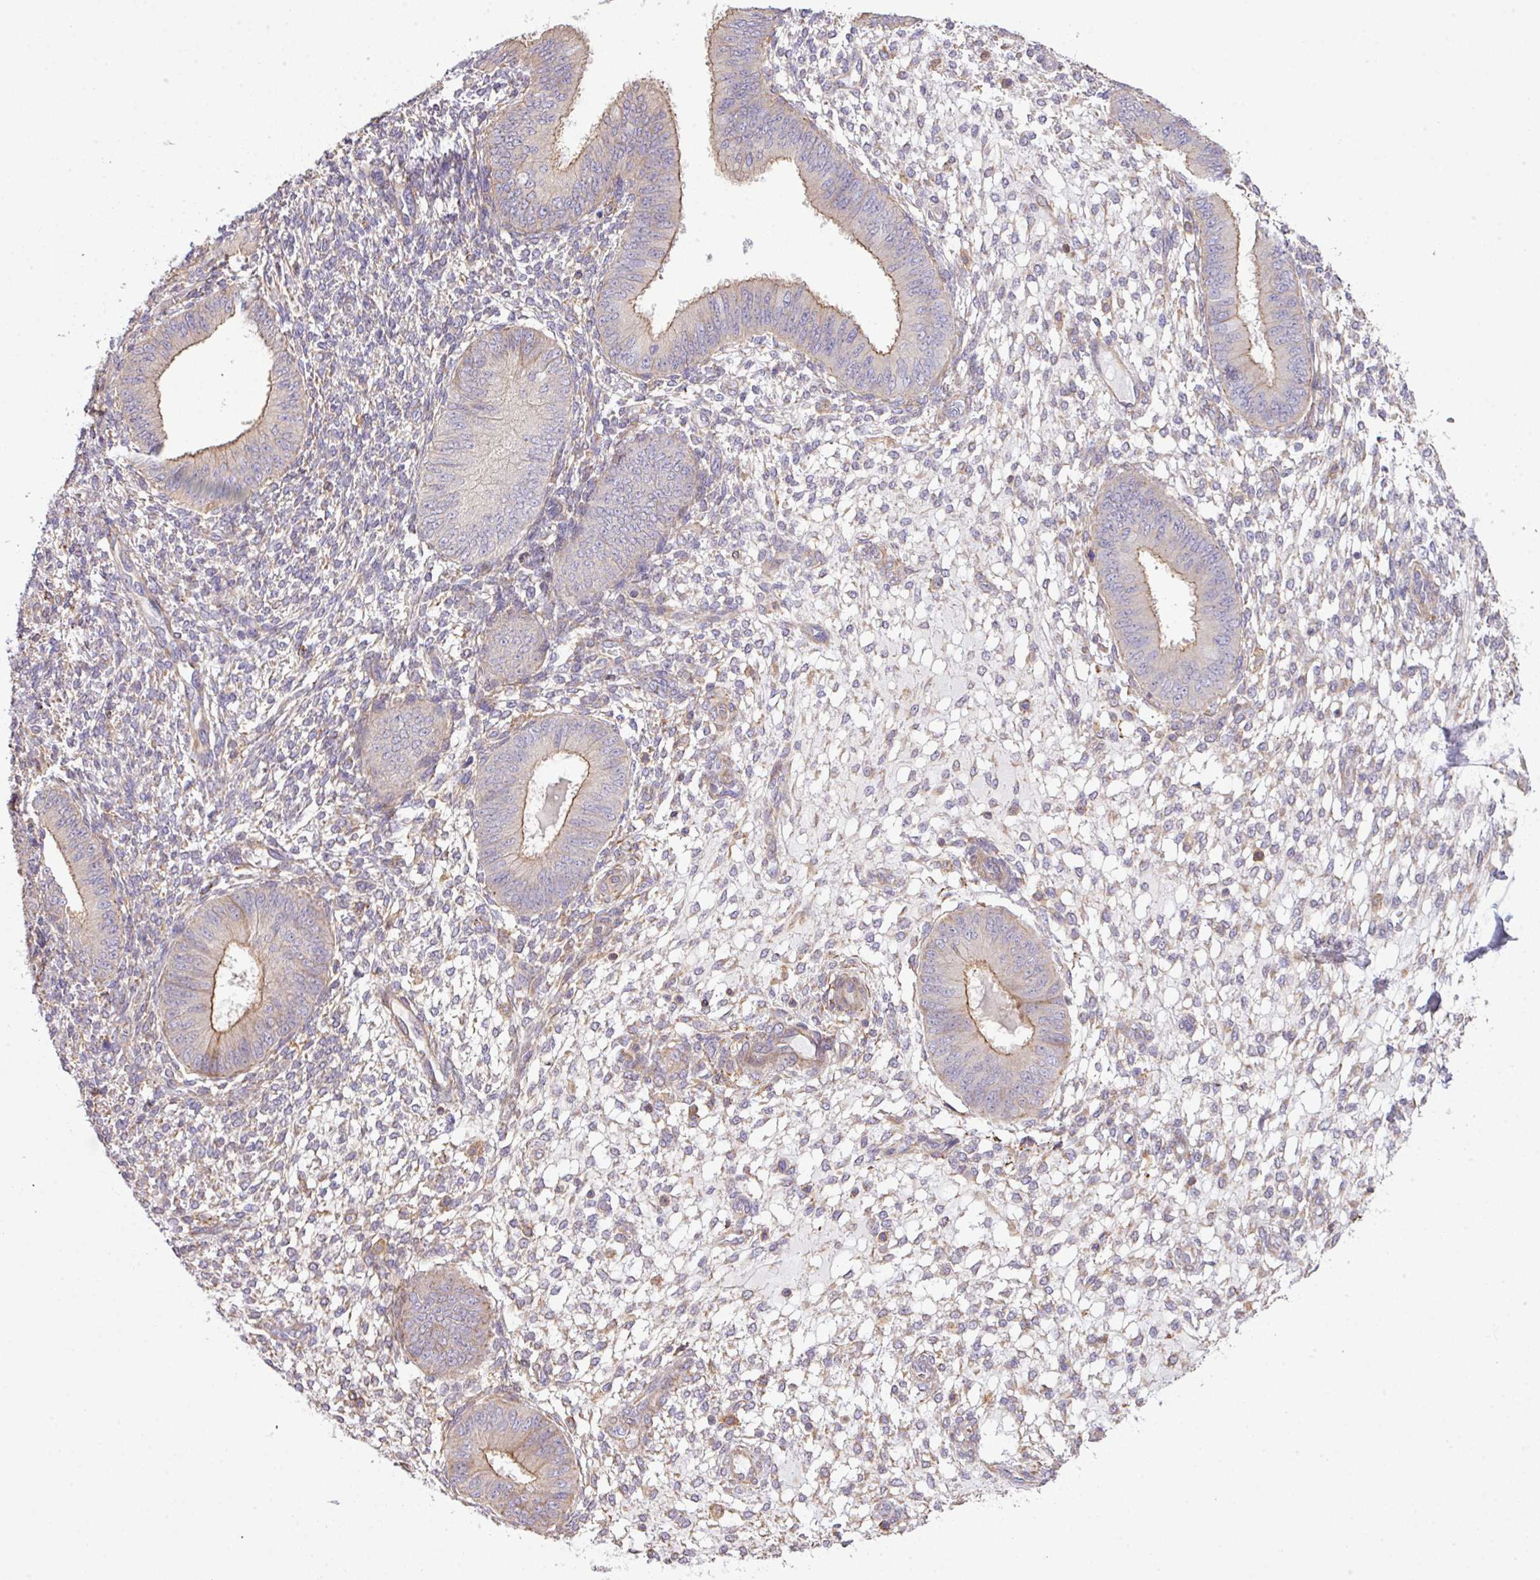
{"staining": {"intensity": "weak", "quantity": "<25%", "location": "cytoplasmic/membranous"}, "tissue": "endometrium", "cell_type": "Cells in endometrial stroma", "image_type": "normal", "snomed": [{"axis": "morphology", "description": "Normal tissue, NOS"}, {"axis": "topography", "description": "Endometrium"}], "caption": "Protein analysis of unremarkable endometrium displays no significant expression in cells in endometrial stroma.", "gene": "LRRC41", "patient": {"sex": "female", "age": 49}}